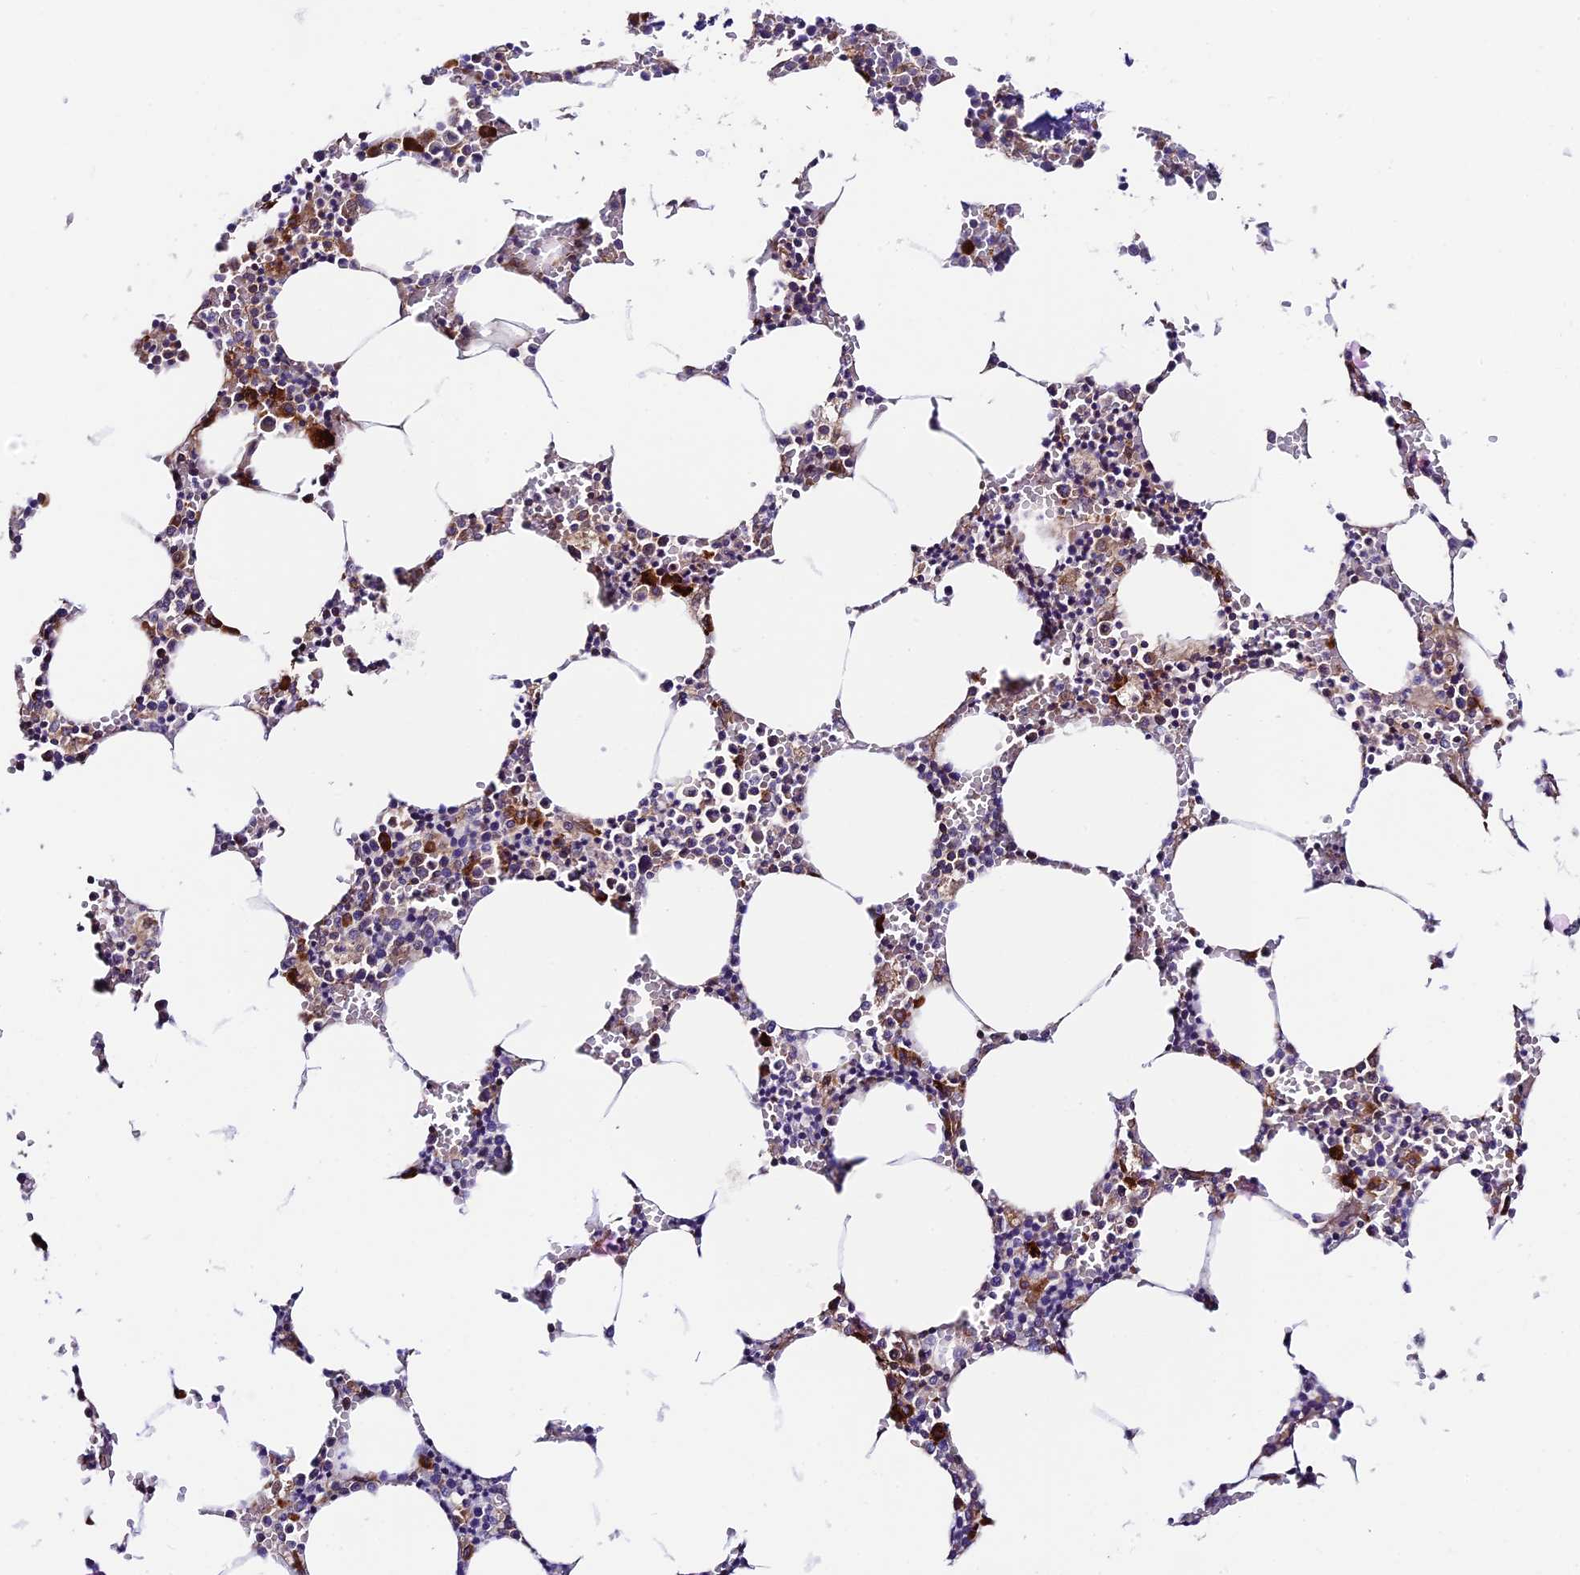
{"staining": {"intensity": "strong", "quantity": "<25%", "location": "cytoplasmic/membranous"}, "tissue": "bone marrow", "cell_type": "Hematopoietic cells", "image_type": "normal", "snomed": [{"axis": "morphology", "description": "Normal tissue, NOS"}, {"axis": "topography", "description": "Bone marrow"}], "caption": "Hematopoietic cells display strong cytoplasmic/membranous staining in about <25% of cells in normal bone marrow.", "gene": "VPS13C", "patient": {"sex": "male", "age": 70}}